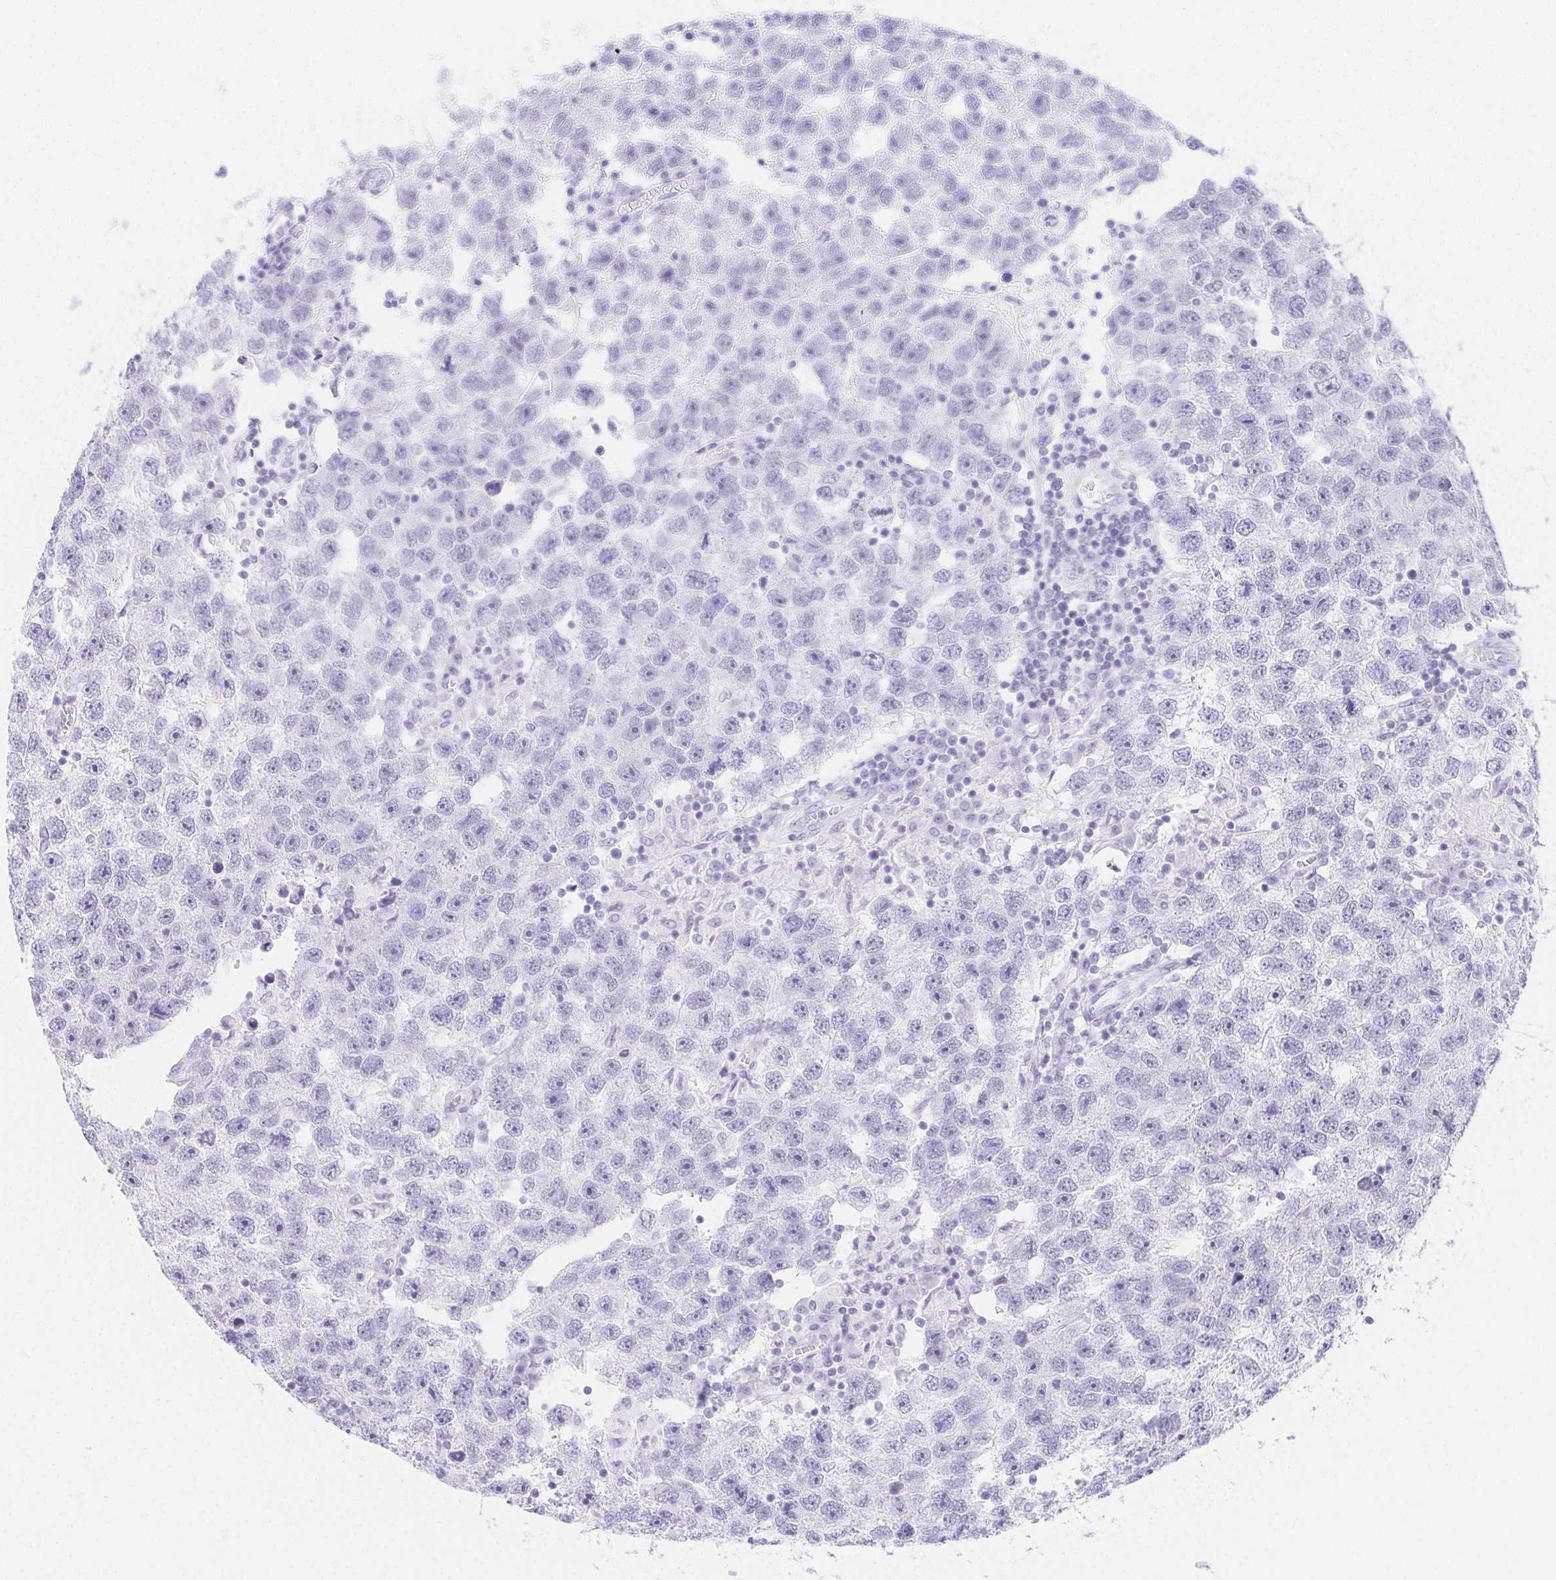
{"staining": {"intensity": "negative", "quantity": "none", "location": "none"}, "tissue": "testis cancer", "cell_type": "Tumor cells", "image_type": "cancer", "snomed": [{"axis": "morphology", "description": "Seminoma, NOS"}, {"axis": "topography", "description": "Testis"}], "caption": "Tumor cells show no significant protein positivity in testis seminoma.", "gene": "ZBBX", "patient": {"sex": "male", "age": 26}}